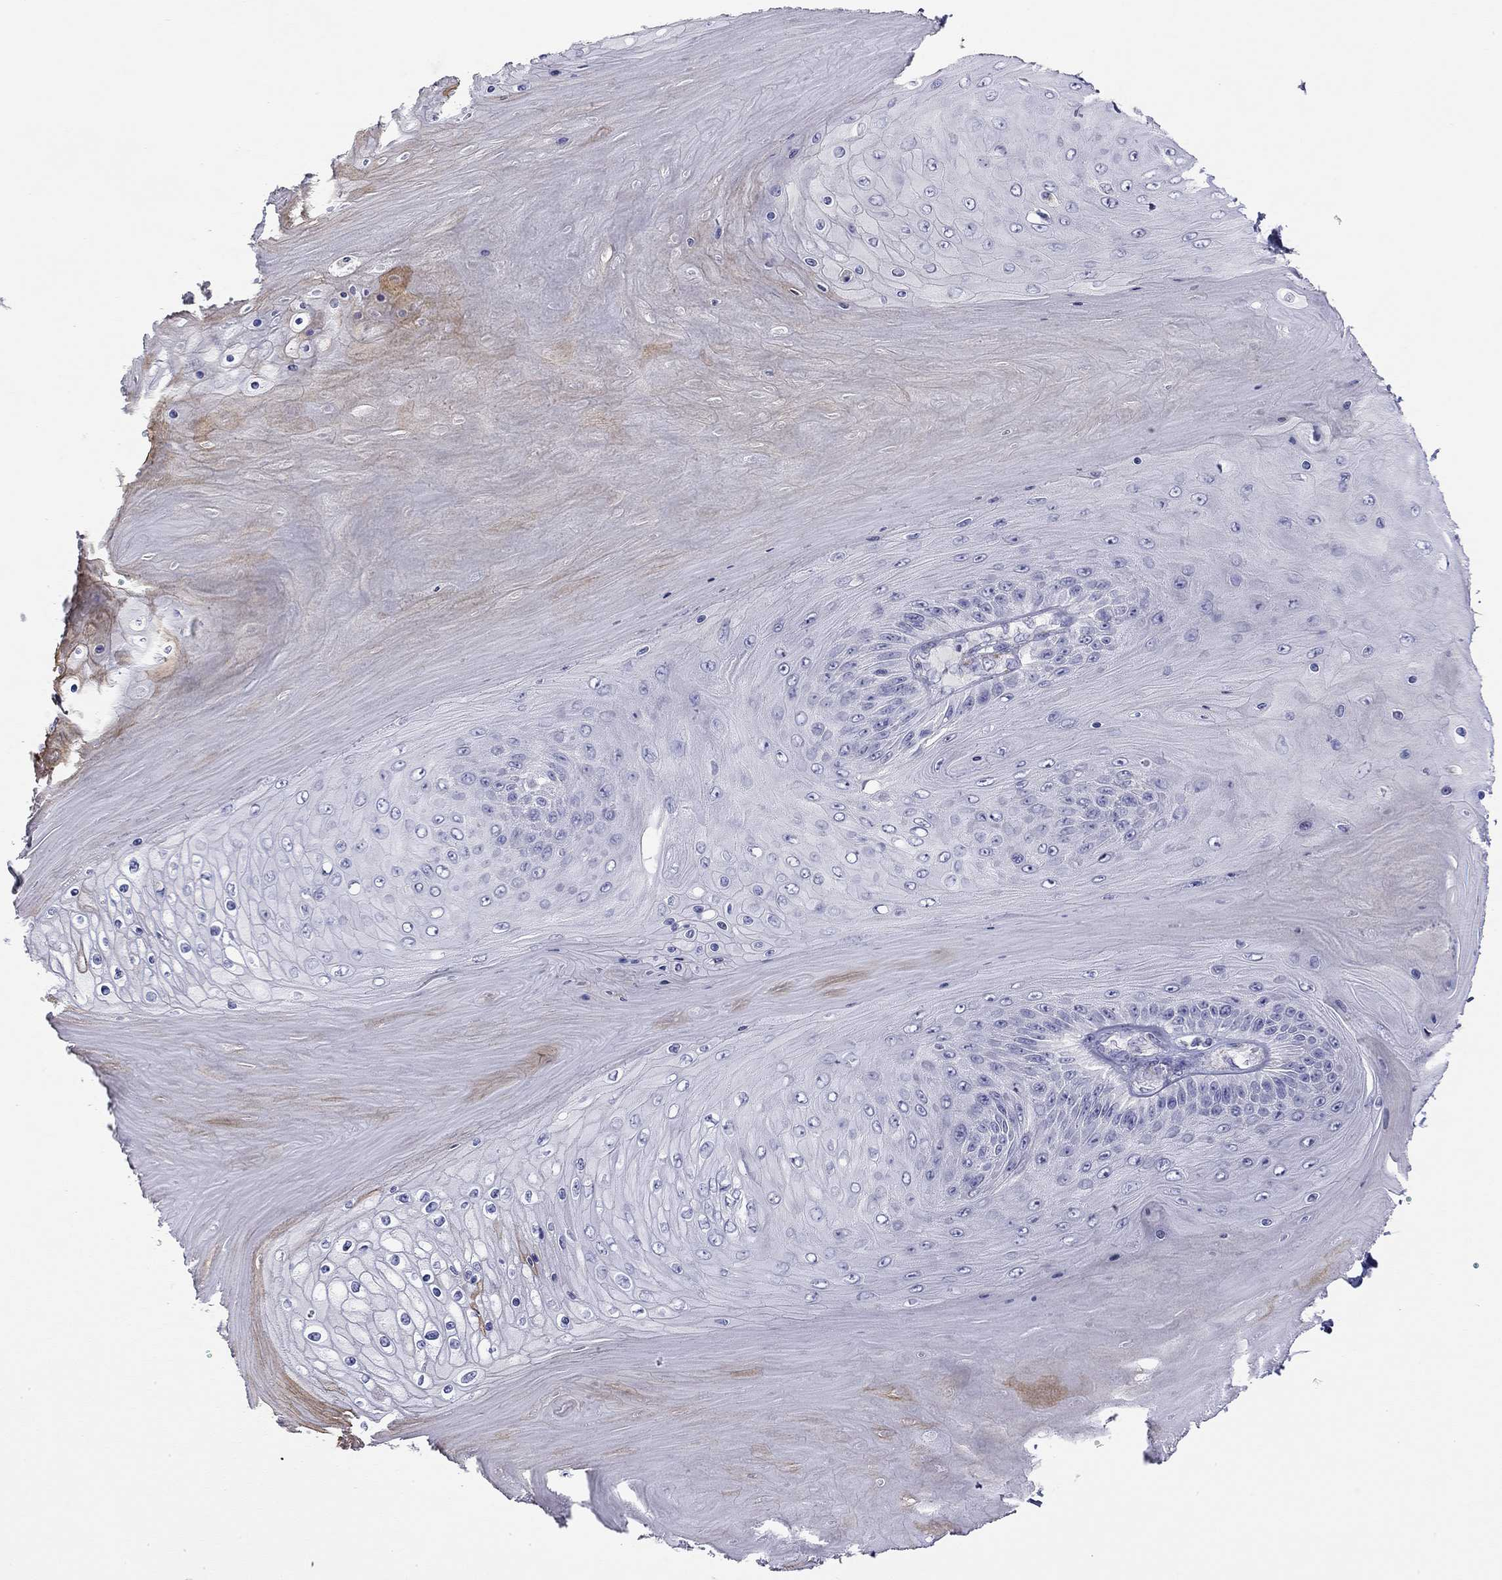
{"staining": {"intensity": "strong", "quantity": "<25%", "location": "cytoplasmic/membranous"}, "tissue": "skin cancer", "cell_type": "Tumor cells", "image_type": "cancer", "snomed": [{"axis": "morphology", "description": "Squamous cell carcinoma, NOS"}, {"axis": "topography", "description": "Skin"}], "caption": "DAB (3,3'-diaminobenzidine) immunohistochemical staining of skin squamous cell carcinoma reveals strong cytoplasmic/membranous protein staining in approximately <25% of tumor cells. (Brightfield microscopy of DAB IHC at high magnification).", "gene": "RTL1", "patient": {"sex": "male", "age": 62}}